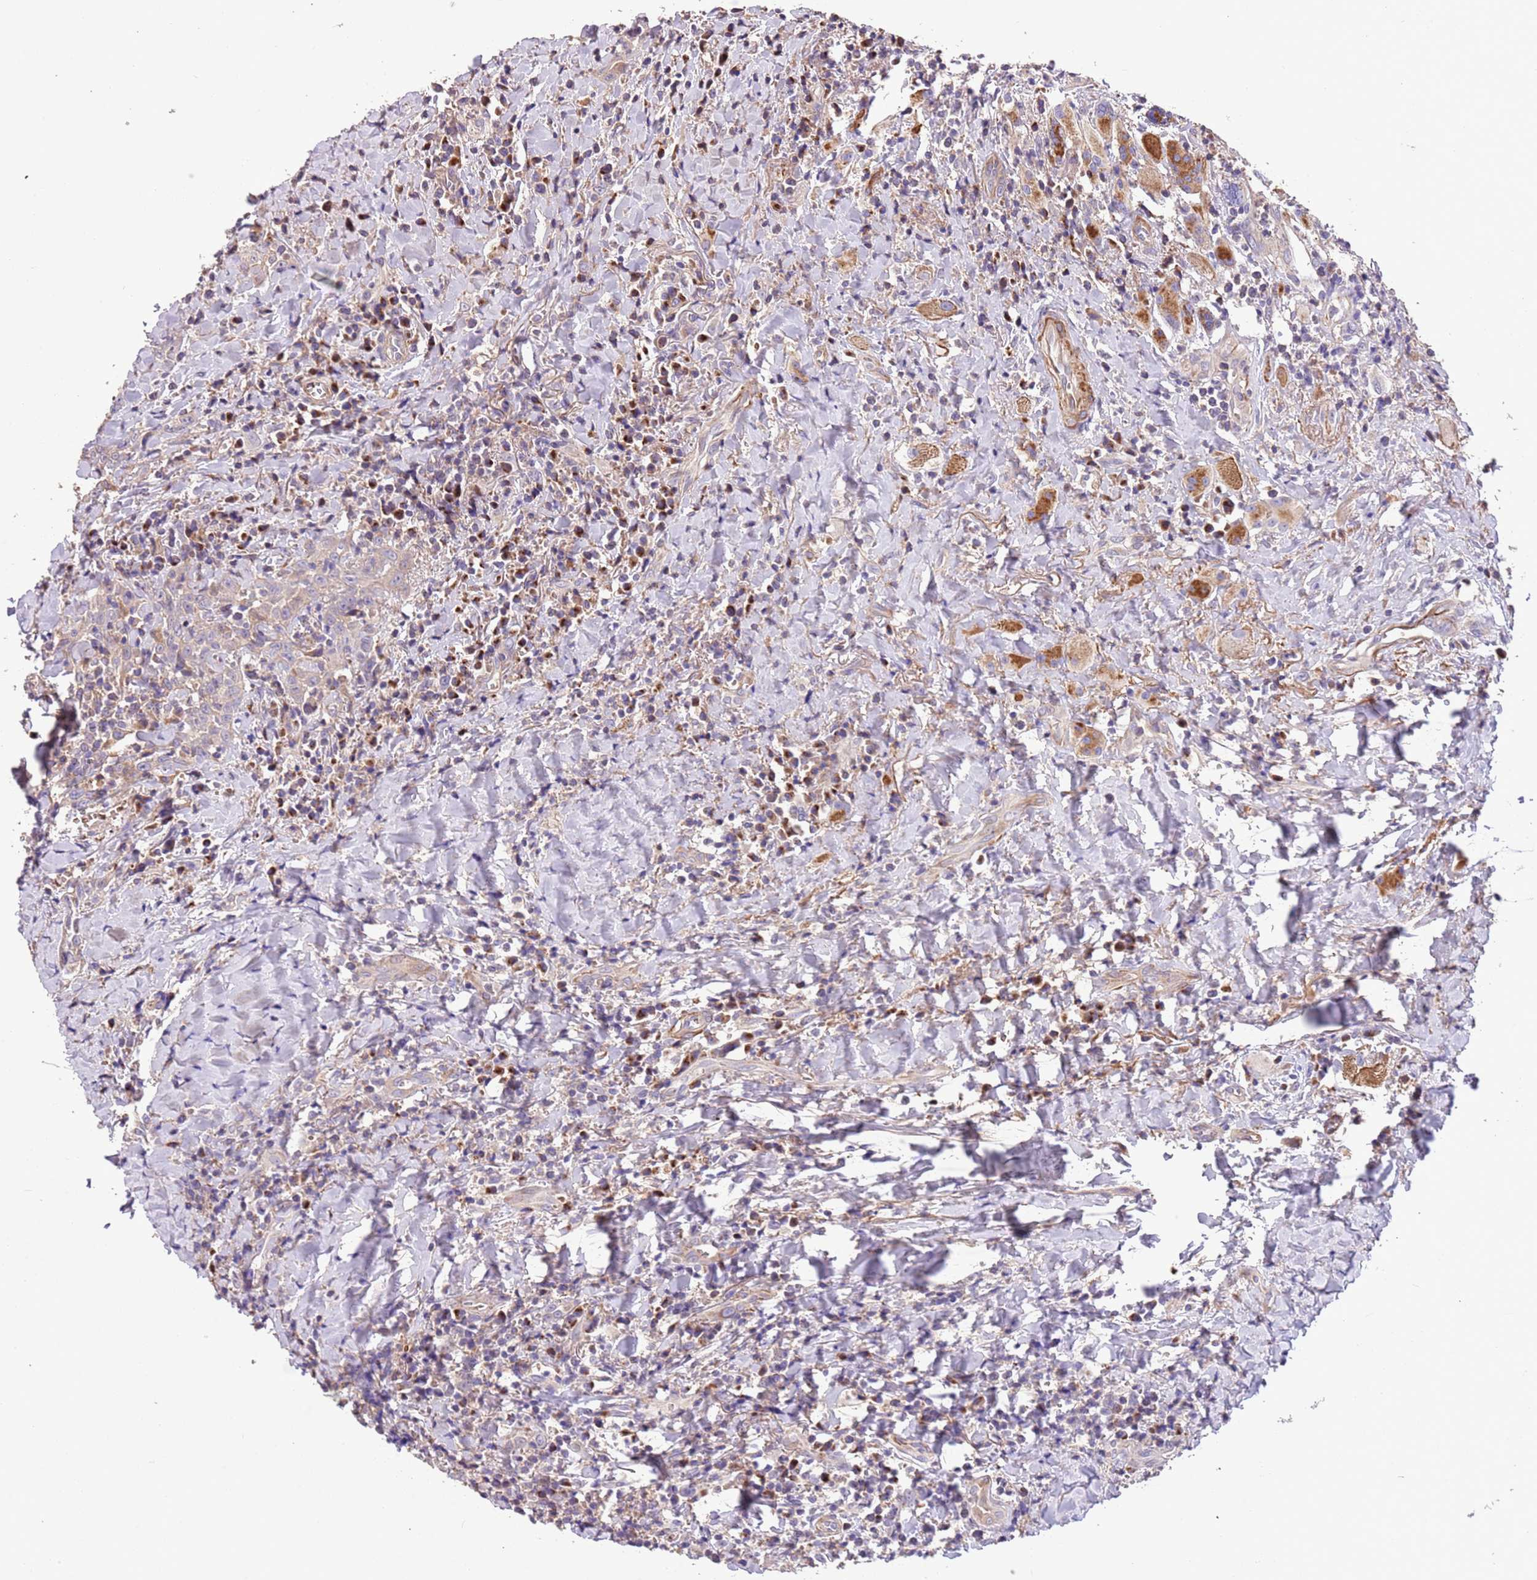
{"staining": {"intensity": "negative", "quantity": "none", "location": "none"}, "tissue": "head and neck cancer", "cell_type": "Tumor cells", "image_type": "cancer", "snomed": [{"axis": "morphology", "description": "Squamous cell carcinoma, NOS"}, {"axis": "topography", "description": "Head-Neck"}], "caption": "An immunohistochemistry (IHC) micrograph of squamous cell carcinoma (head and neck) is shown. There is no staining in tumor cells of squamous cell carcinoma (head and neck).", "gene": "PIGA", "patient": {"sex": "female", "age": 70}}